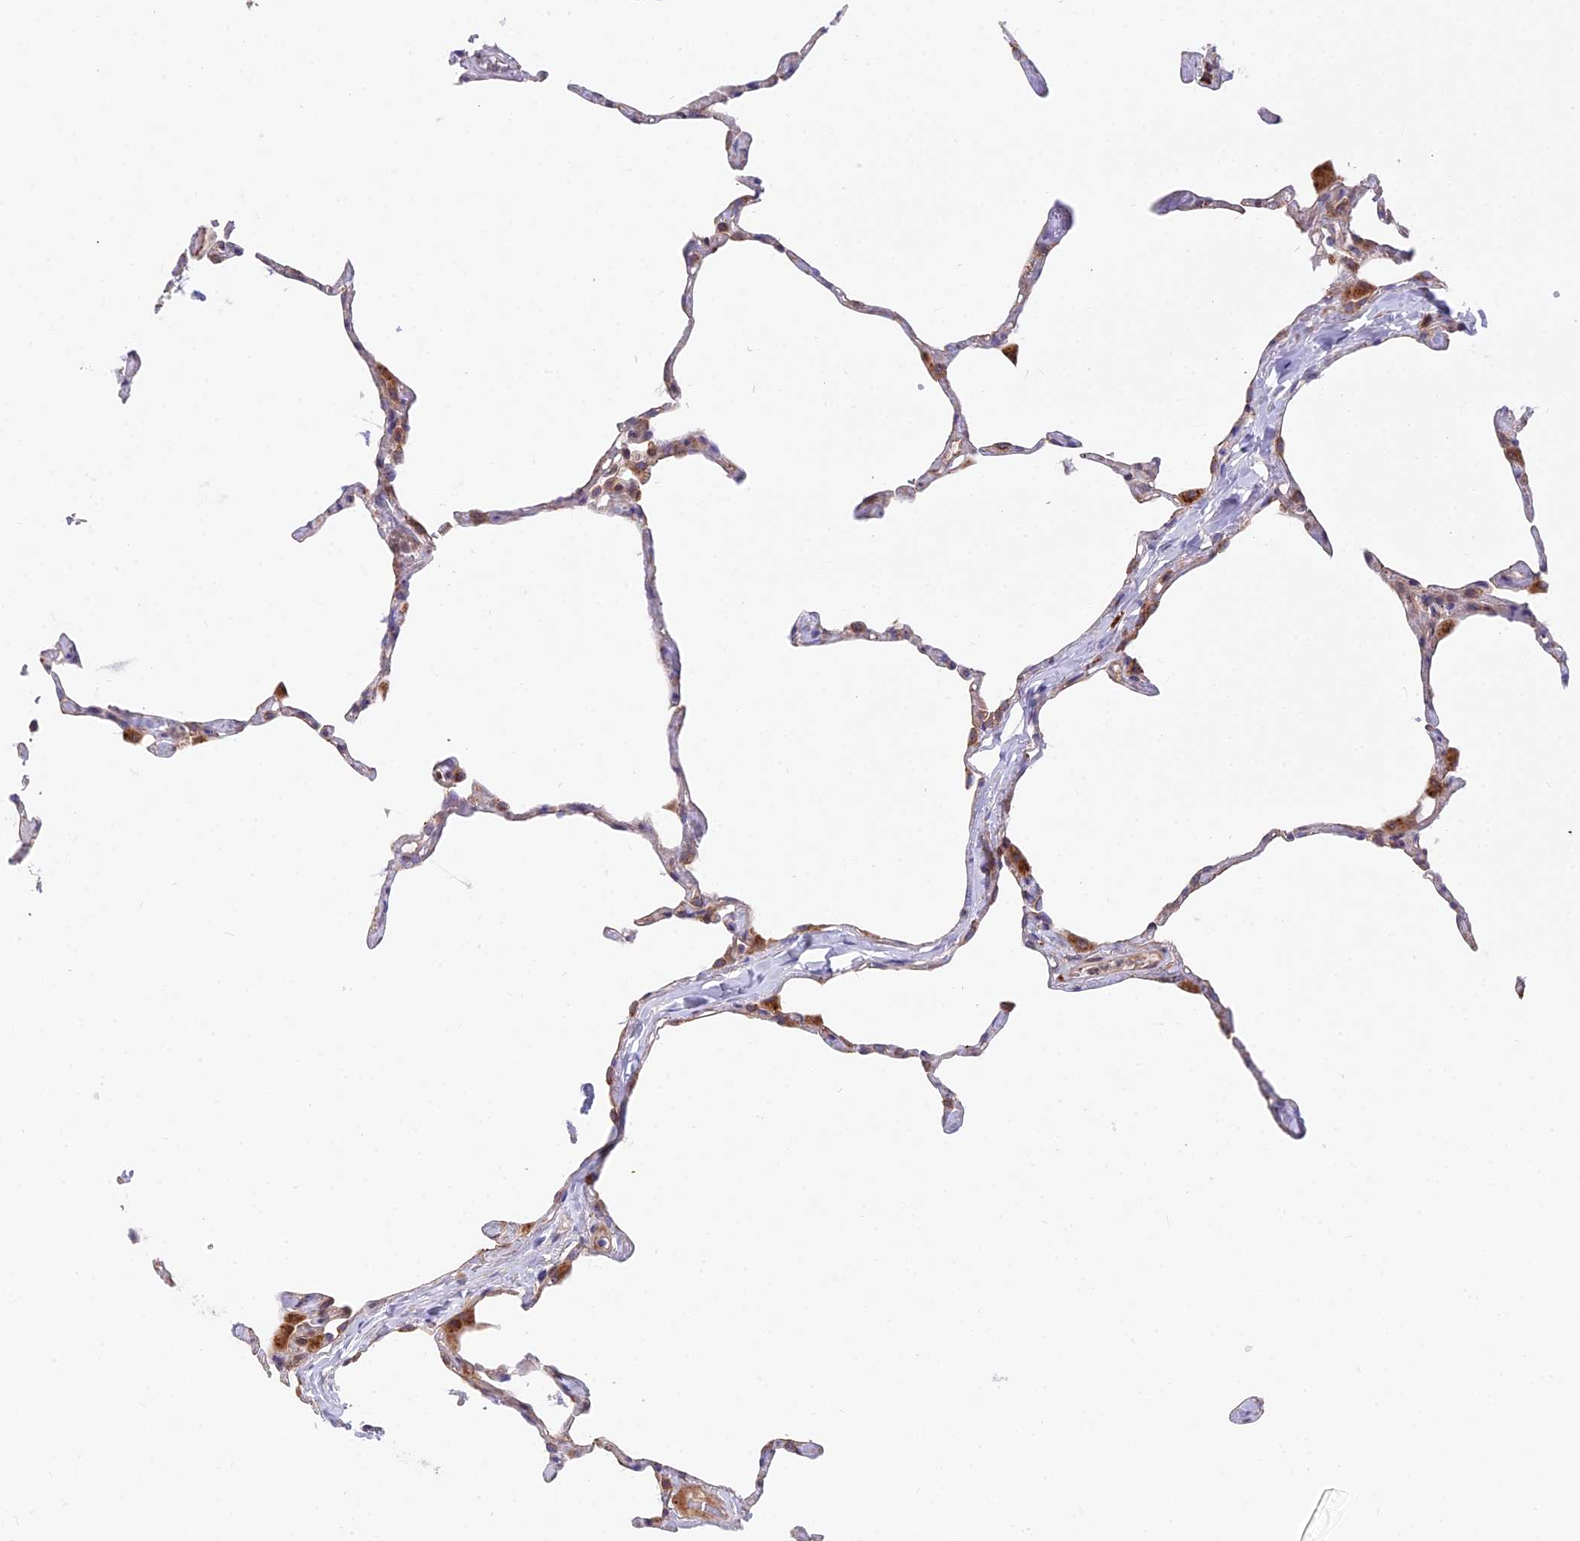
{"staining": {"intensity": "negative", "quantity": "none", "location": "none"}, "tissue": "lung", "cell_type": "Alveolar cells", "image_type": "normal", "snomed": [{"axis": "morphology", "description": "Normal tissue, NOS"}, {"axis": "topography", "description": "Lung"}], "caption": "An image of lung stained for a protein shows no brown staining in alveolar cells.", "gene": "TBC1D20", "patient": {"sex": "male", "age": 65}}